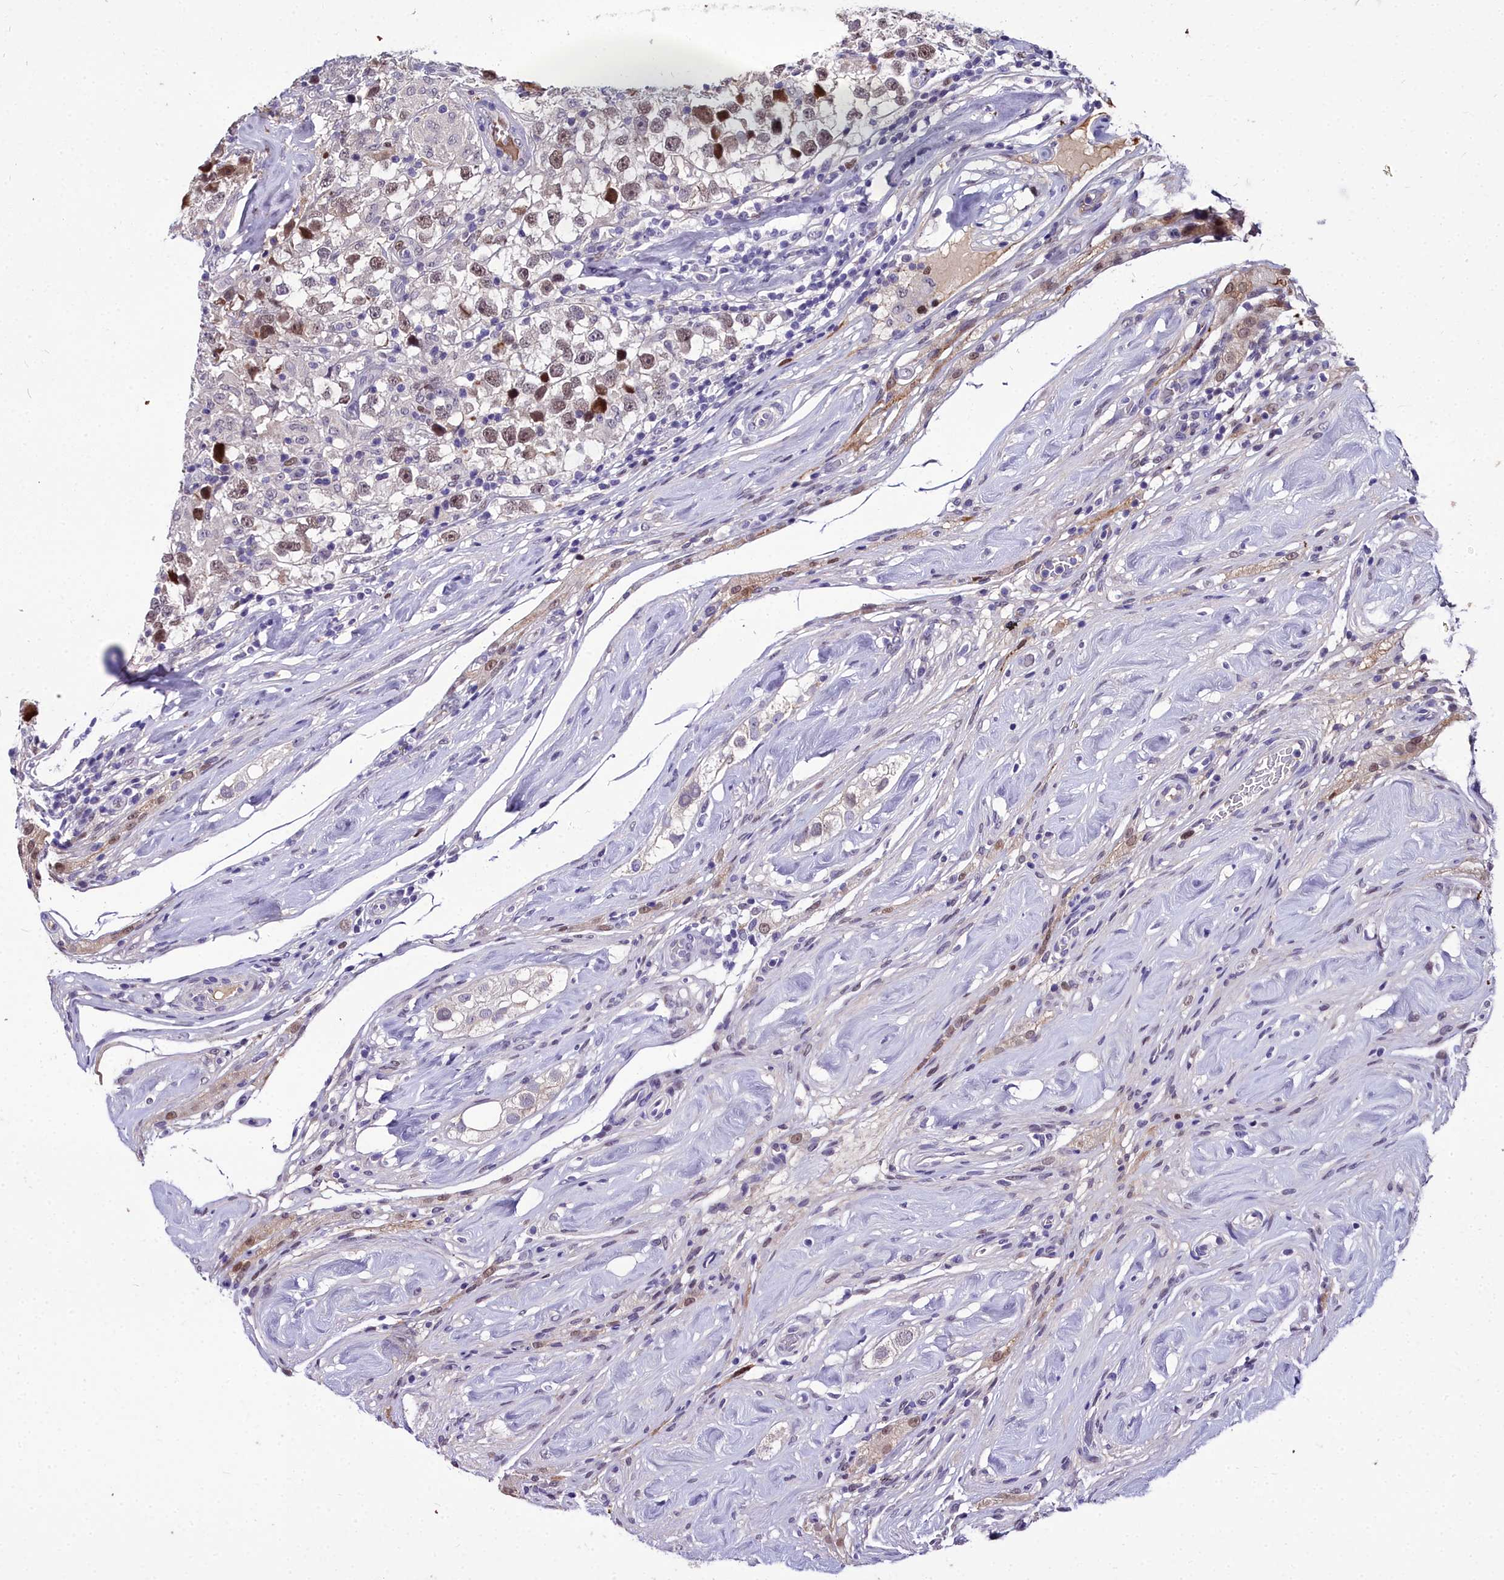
{"staining": {"intensity": "moderate", "quantity": "25%-75%", "location": "nuclear"}, "tissue": "testis cancer", "cell_type": "Tumor cells", "image_type": "cancer", "snomed": [{"axis": "morphology", "description": "Seminoma, NOS"}, {"axis": "topography", "description": "Testis"}], "caption": "A high-resolution photomicrograph shows immunohistochemistry (IHC) staining of testis cancer, which exhibits moderate nuclear positivity in approximately 25%-75% of tumor cells.", "gene": "TRIML2", "patient": {"sex": "male", "age": 46}}